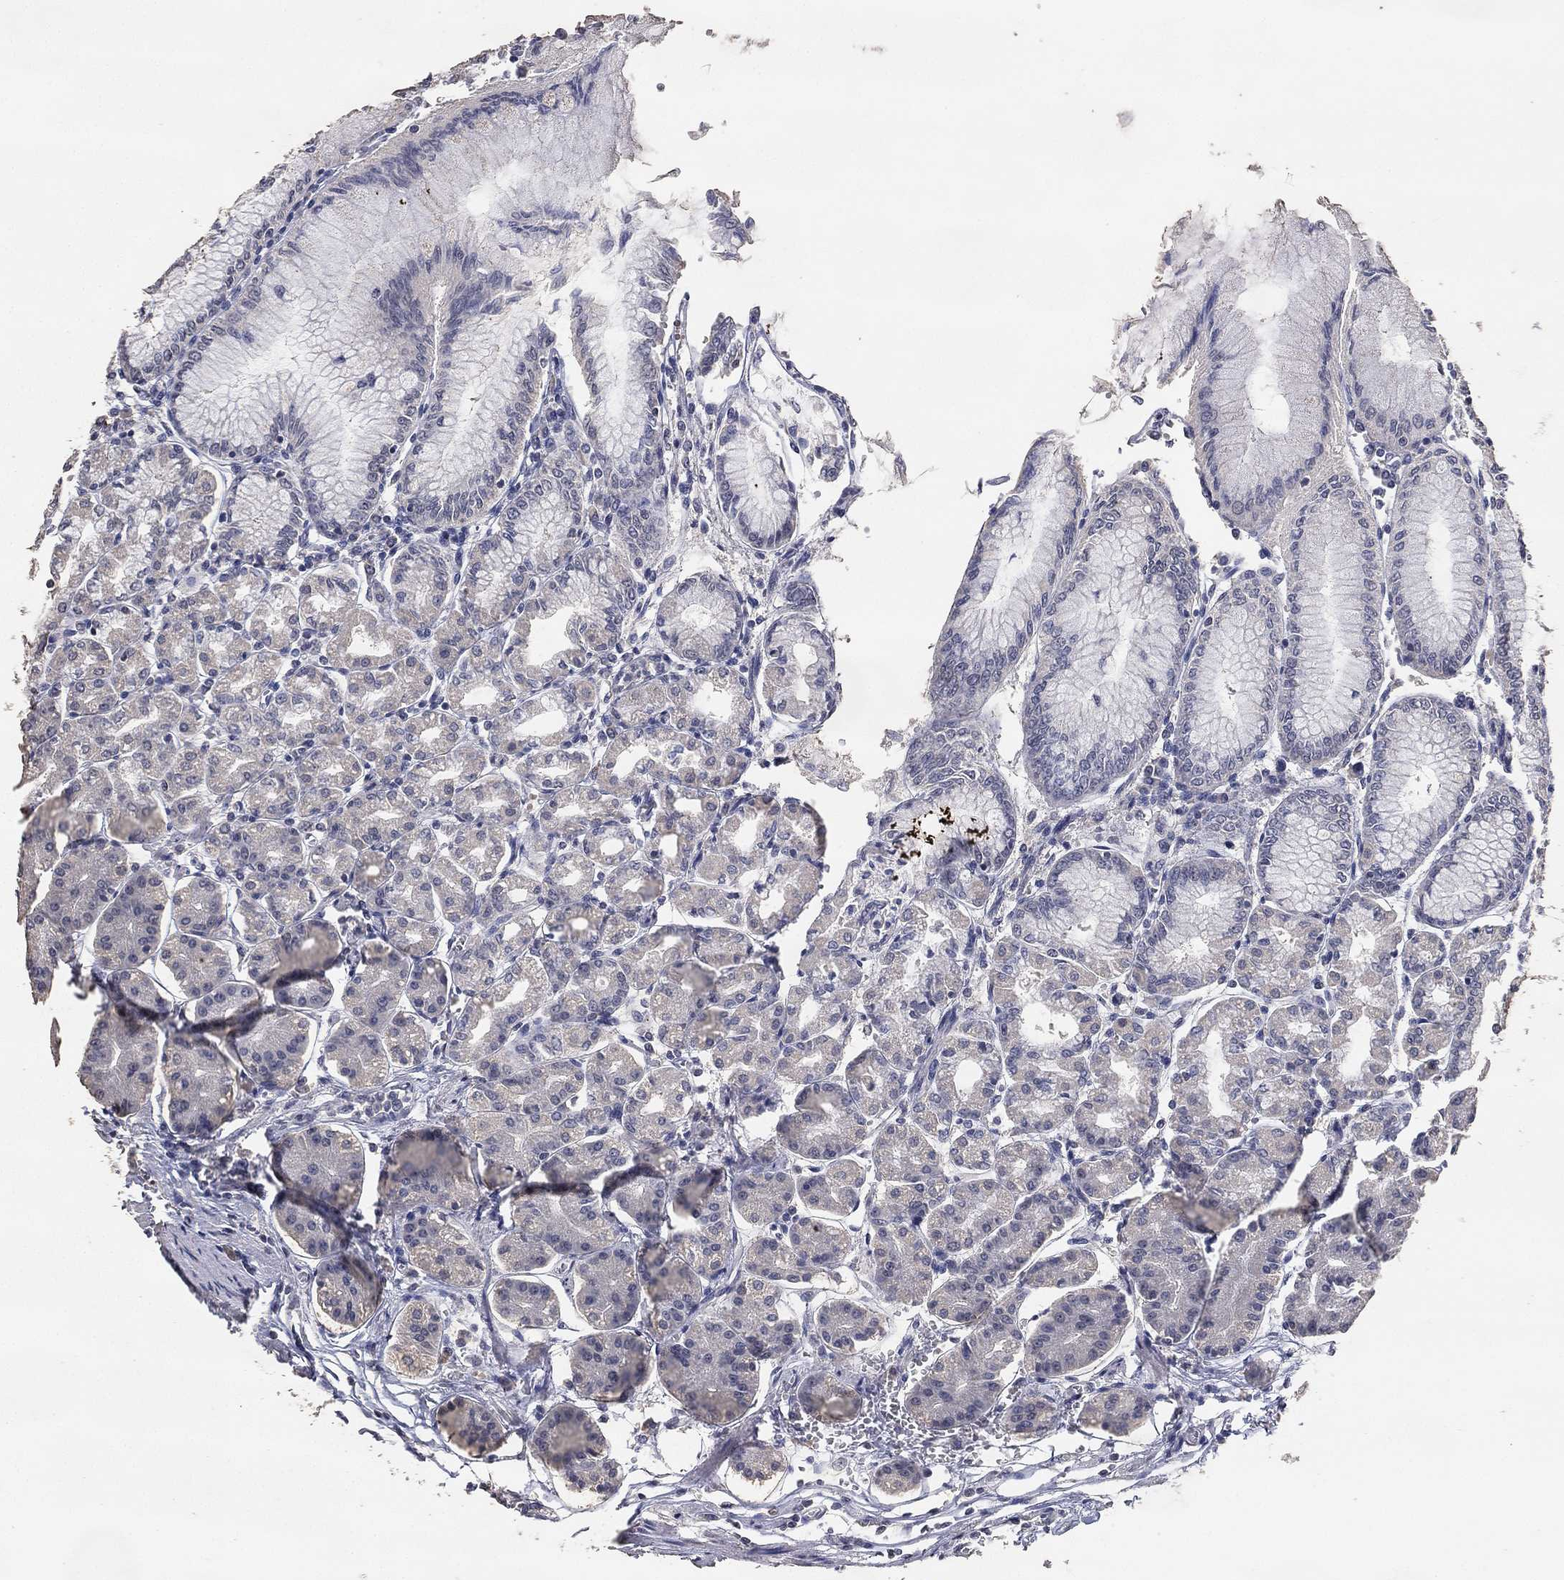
{"staining": {"intensity": "negative", "quantity": "none", "location": "none"}, "tissue": "stomach", "cell_type": "Glandular cells", "image_type": "normal", "snomed": [{"axis": "morphology", "description": "Normal tissue, NOS"}, {"axis": "topography", "description": "Skeletal muscle"}, {"axis": "topography", "description": "Stomach"}], "caption": "IHC of unremarkable stomach reveals no staining in glandular cells. Brightfield microscopy of IHC stained with DAB (brown) and hematoxylin (blue), captured at high magnification.", "gene": "DSG1", "patient": {"sex": "female", "age": 57}}